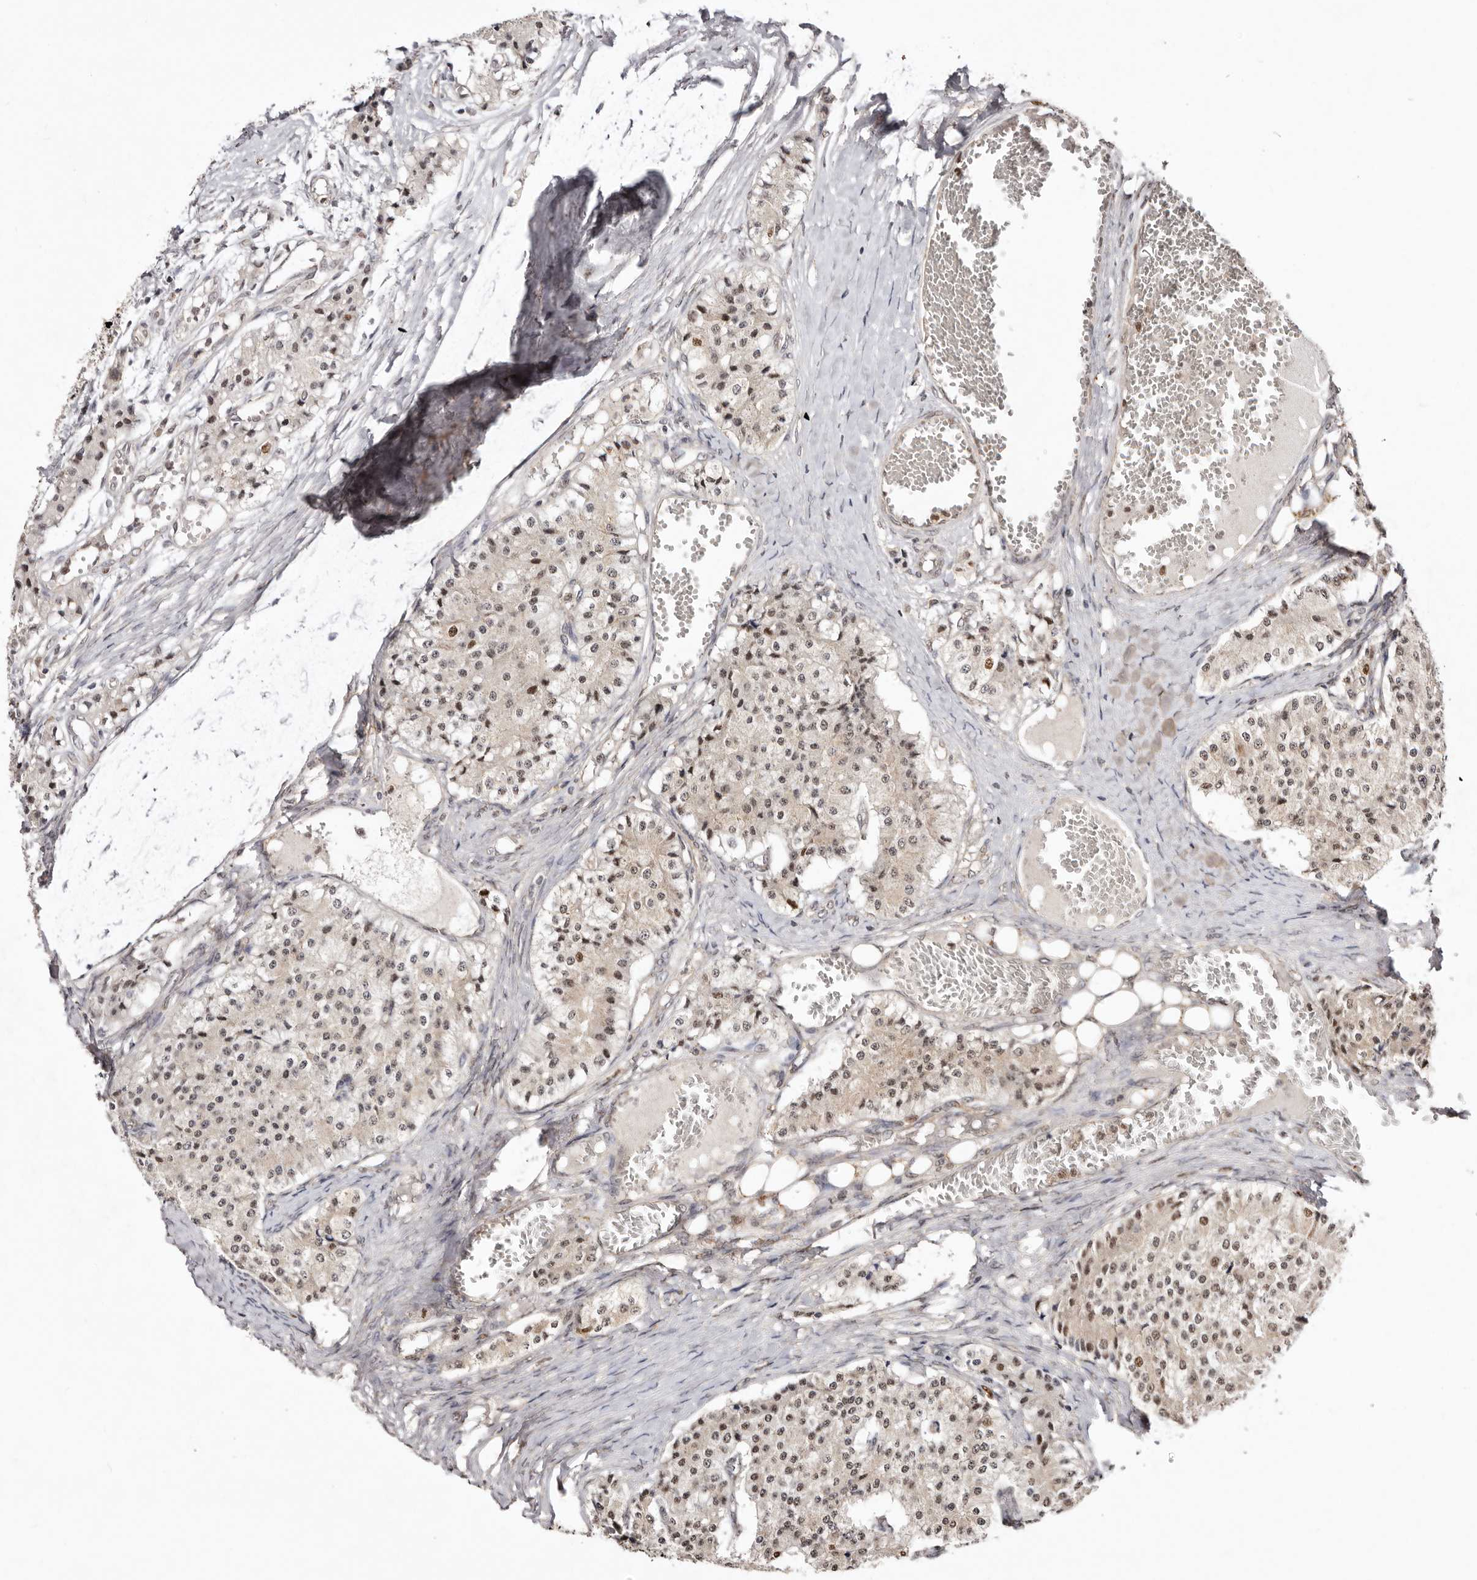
{"staining": {"intensity": "weak", "quantity": ">75%", "location": "nuclear"}, "tissue": "carcinoid", "cell_type": "Tumor cells", "image_type": "cancer", "snomed": [{"axis": "morphology", "description": "Carcinoid, malignant, NOS"}, {"axis": "topography", "description": "Colon"}], "caption": "Protein staining by immunohistochemistry shows weak nuclear expression in about >75% of tumor cells in malignant carcinoid.", "gene": "NOTCH1", "patient": {"sex": "female", "age": 52}}